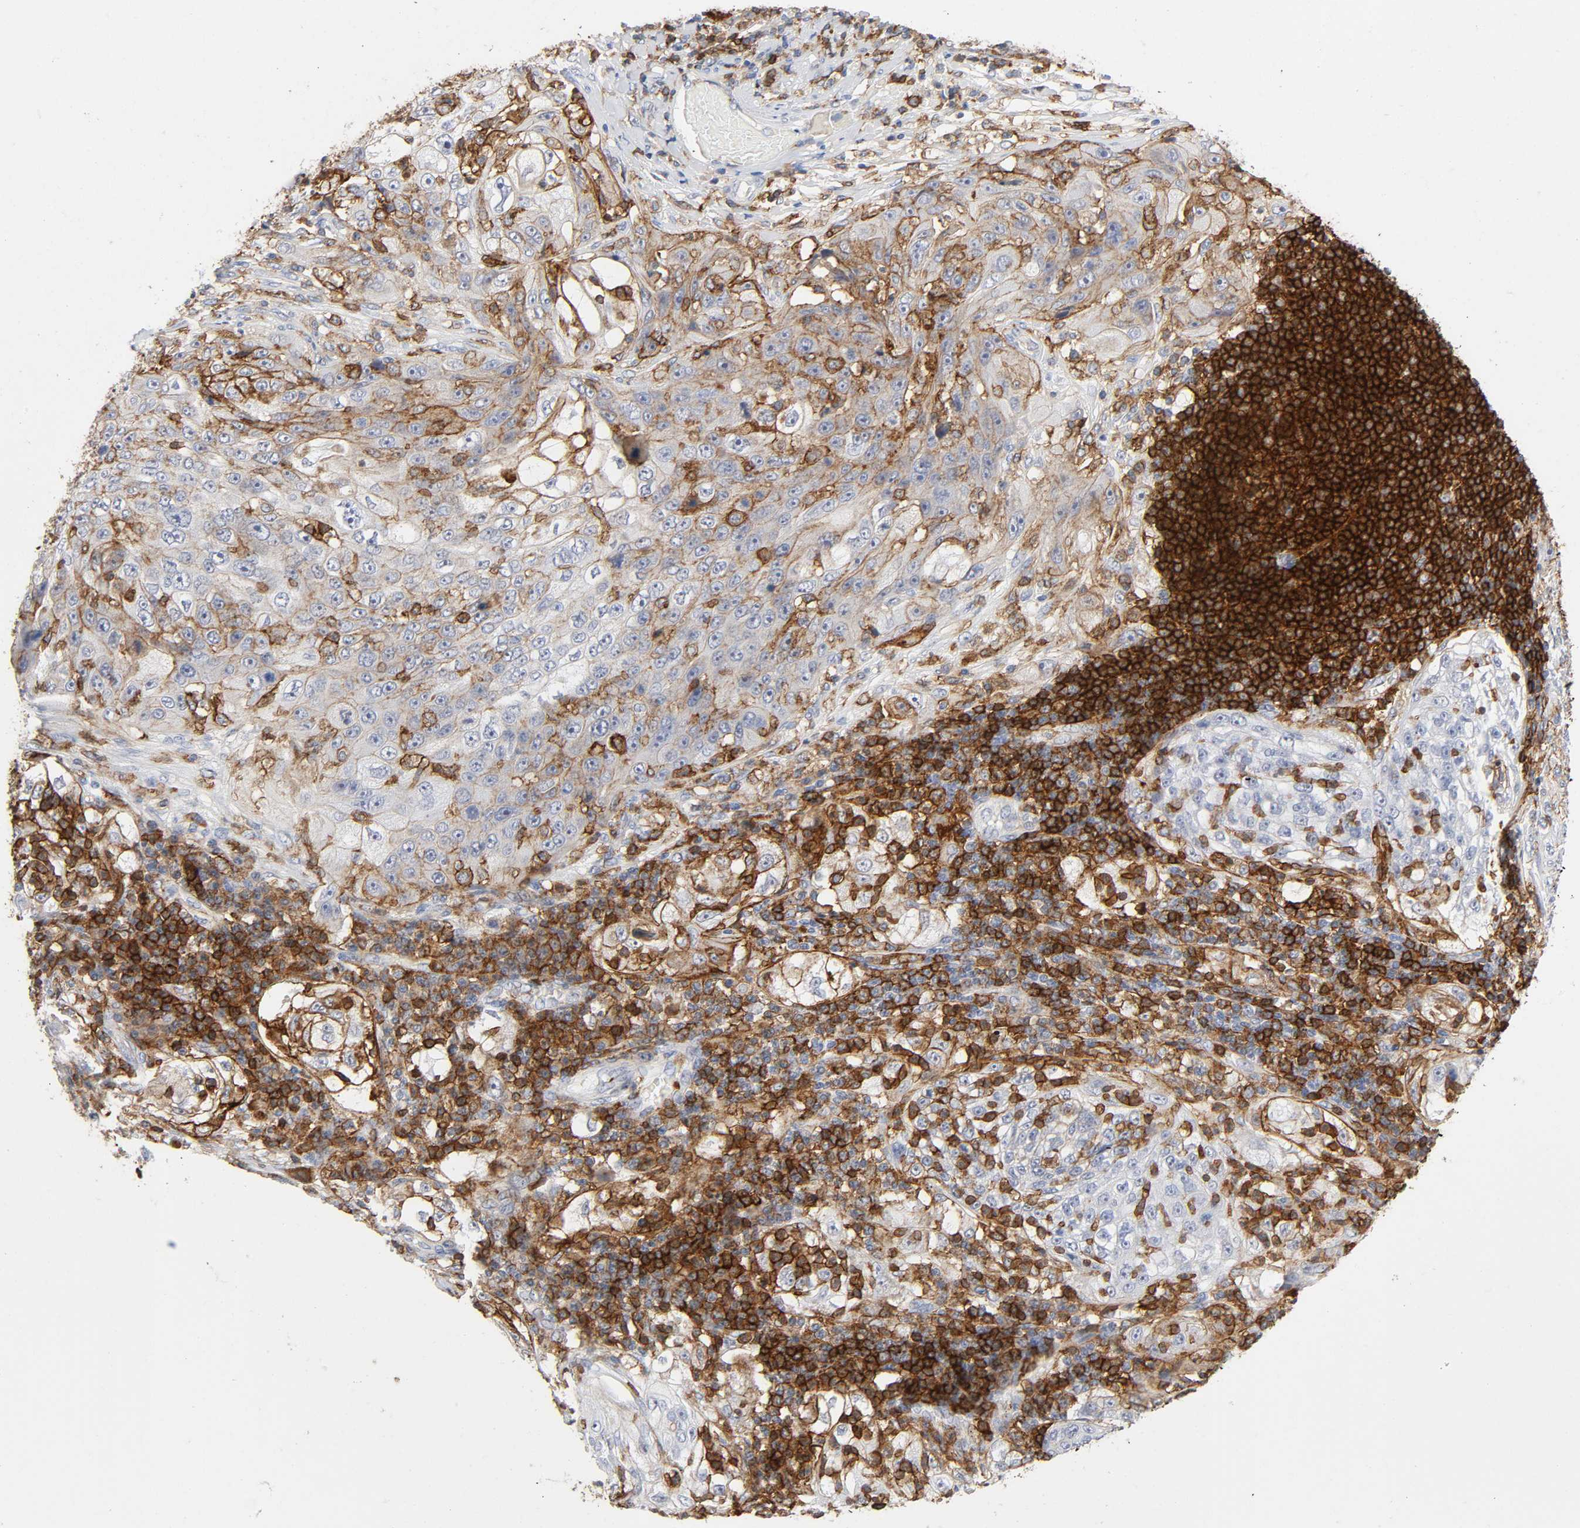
{"staining": {"intensity": "moderate", "quantity": "<25%", "location": "cytoplasmic/membranous"}, "tissue": "lung cancer", "cell_type": "Tumor cells", "image_type": "cancer", "snomed": [{"axis": "morphology", "description": "Inflammation, NOS"}, {"axis": "morphology", "description": "Squamous cell carcinoma, NOS"}, {"axis": "topography", "description": "Lymph node"}, {"axis": "topography", "description": "Soft tissue"}, {"axis": "topography", "description": "Lung"}], "caption": "Immunohistochemical staining of human lung cancer shows low levels of moderate cytoplasmic/membranous protein staining in approximately <25% of tumor cells. The staining was performed using DAB to visualize the protein expression in brown, while the nuclei were stained in blue with hematoxylin (Magnification: 20x).", "gene": "LYN", "patient": {"sex": "male", "age": 66}}